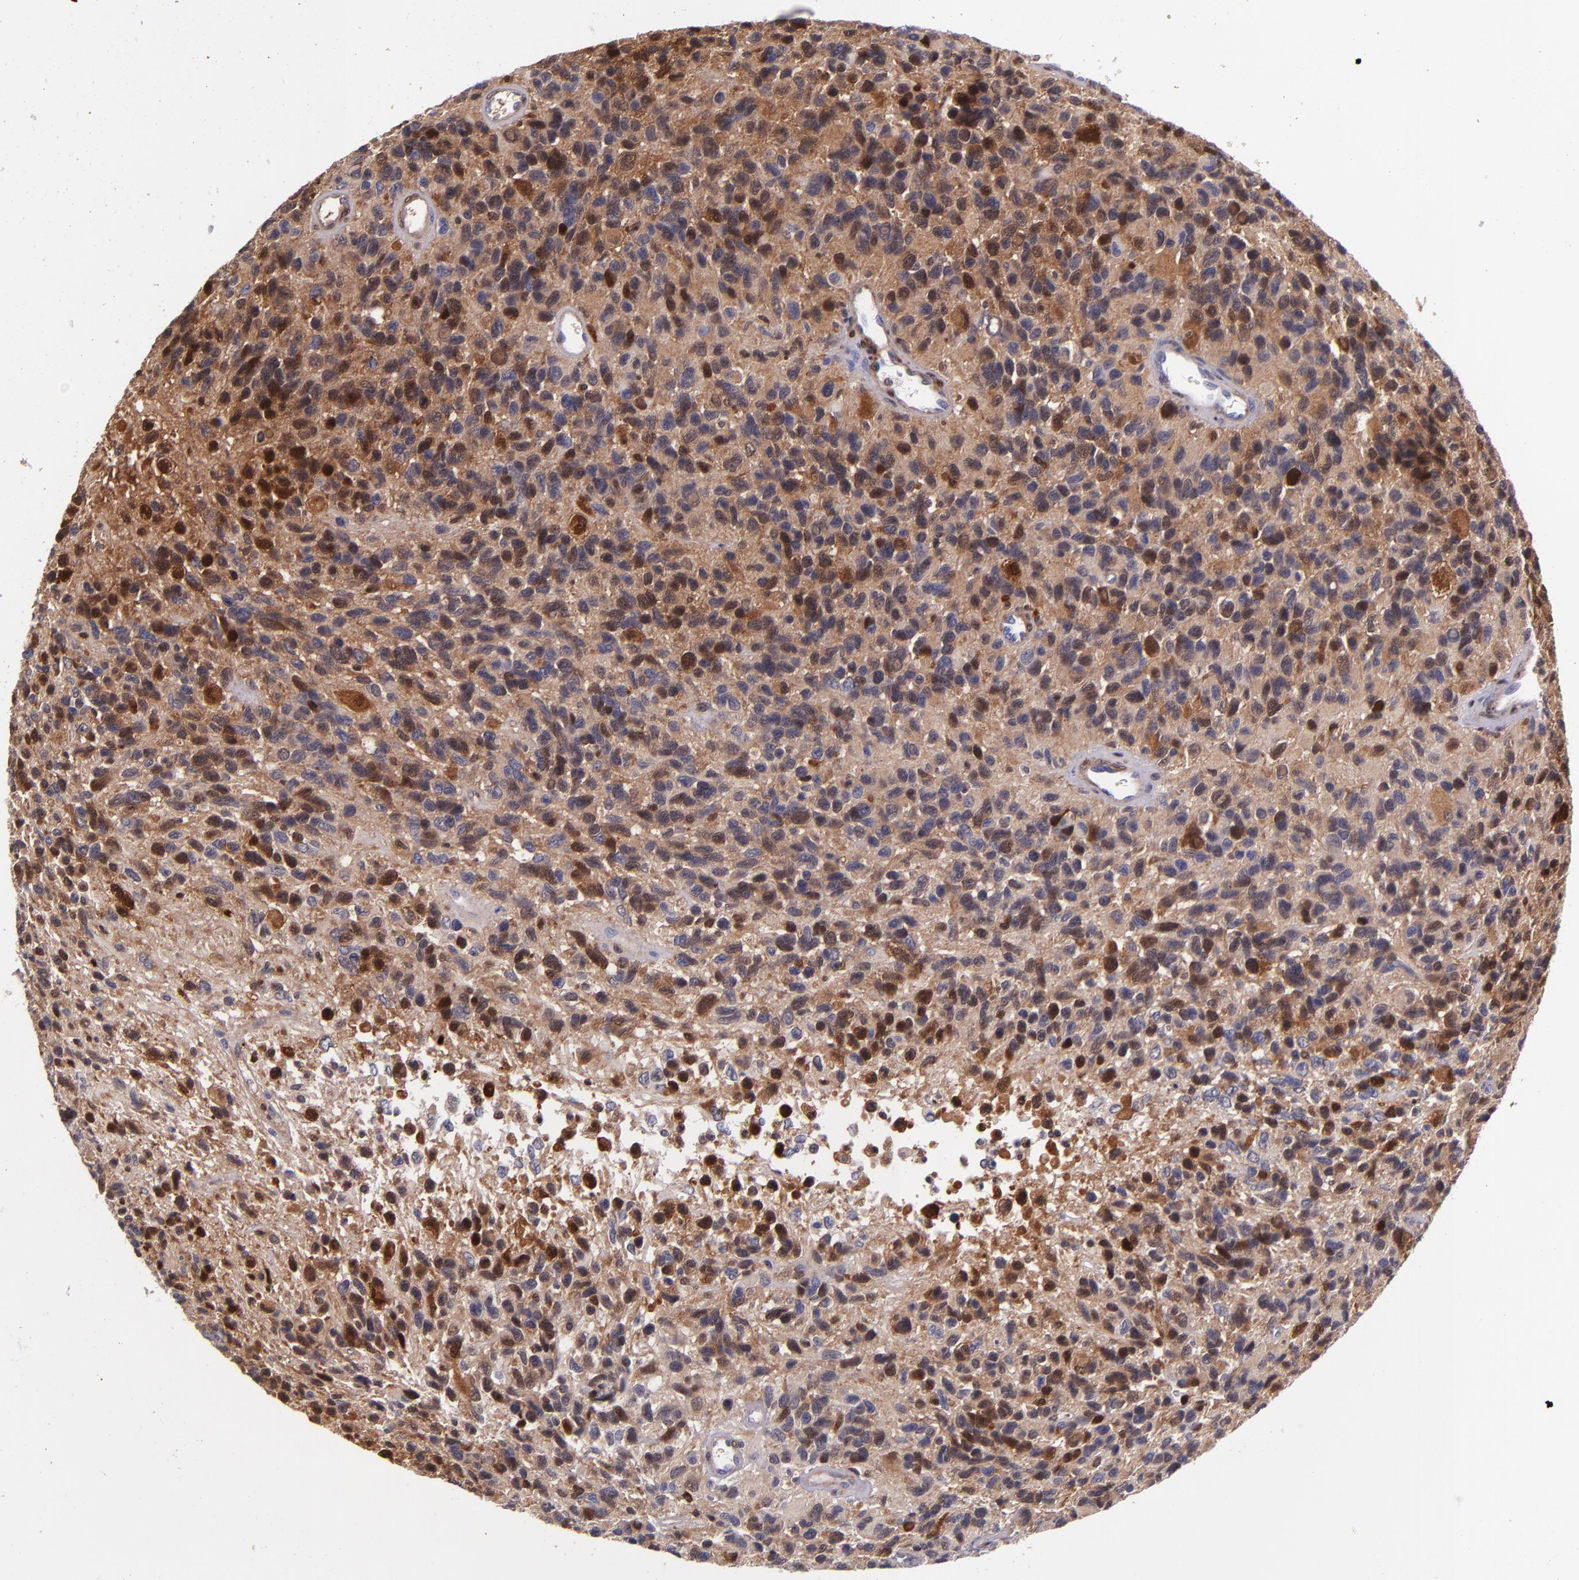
{"staining": {"intensity": "moderate", "quantity": ">75%", "location": "cytoplasmic/membranous,nuclear"}, "tissue": "glioma", "cell_type": "Tumor cells", "image_type": "cancer", "snomed": [{"axis": "morphology", "description": "Glioma, malignant, High grade"}, {"axis": "topography", "description": "Brain"}], "caption": "This is an image of IHC staining of malignant high-grade glioma, which shows moderate positivity in the cytoplasmic/membranous and nuclear of tumor cells.", "gene": "LGALS1", "patient": {"sex": "male", "age": 77}}